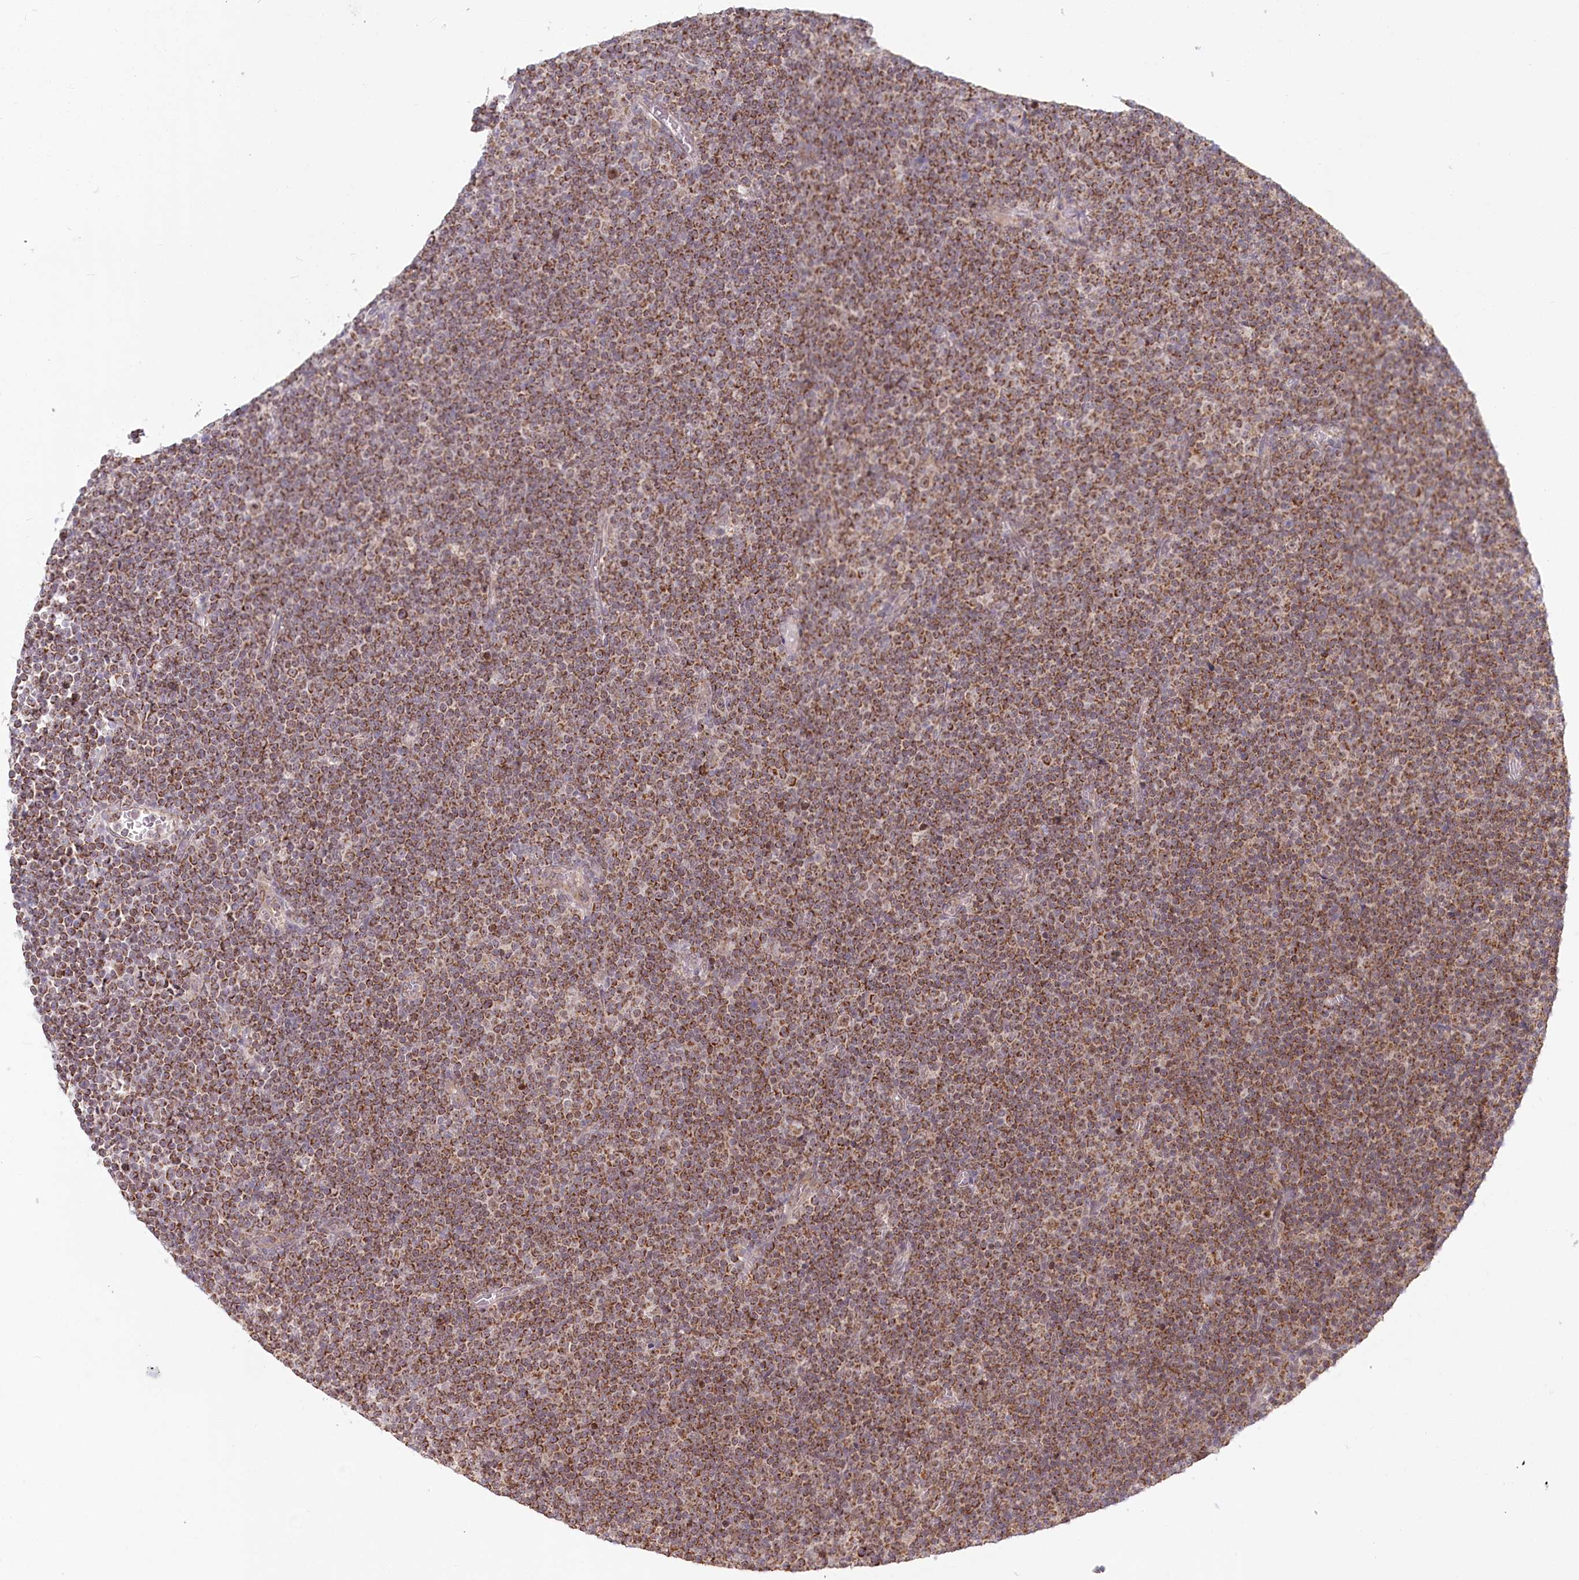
{"staining": {"intensity": "moderate", "quantity": ">75%", "location": "cytoplasmic/membranous"}, "tissue": "lymphoma", "cell_type": "Tumor cells", "image_type": "cancer", "snomed": [{"axis": "morphology", "description": "Malignant lymphoma, non-Hodgkin's type, Low grade"}, {"axis": "topography", "description": "Lymph node"}], "caption": "Protein staining of lymphoma tissue displays moderate cytoplasmic/membranous expression in approximately >75% of tumor cells.", "gene": "RTN4IP1", "patient": {"sex": "female", "age": 67}}